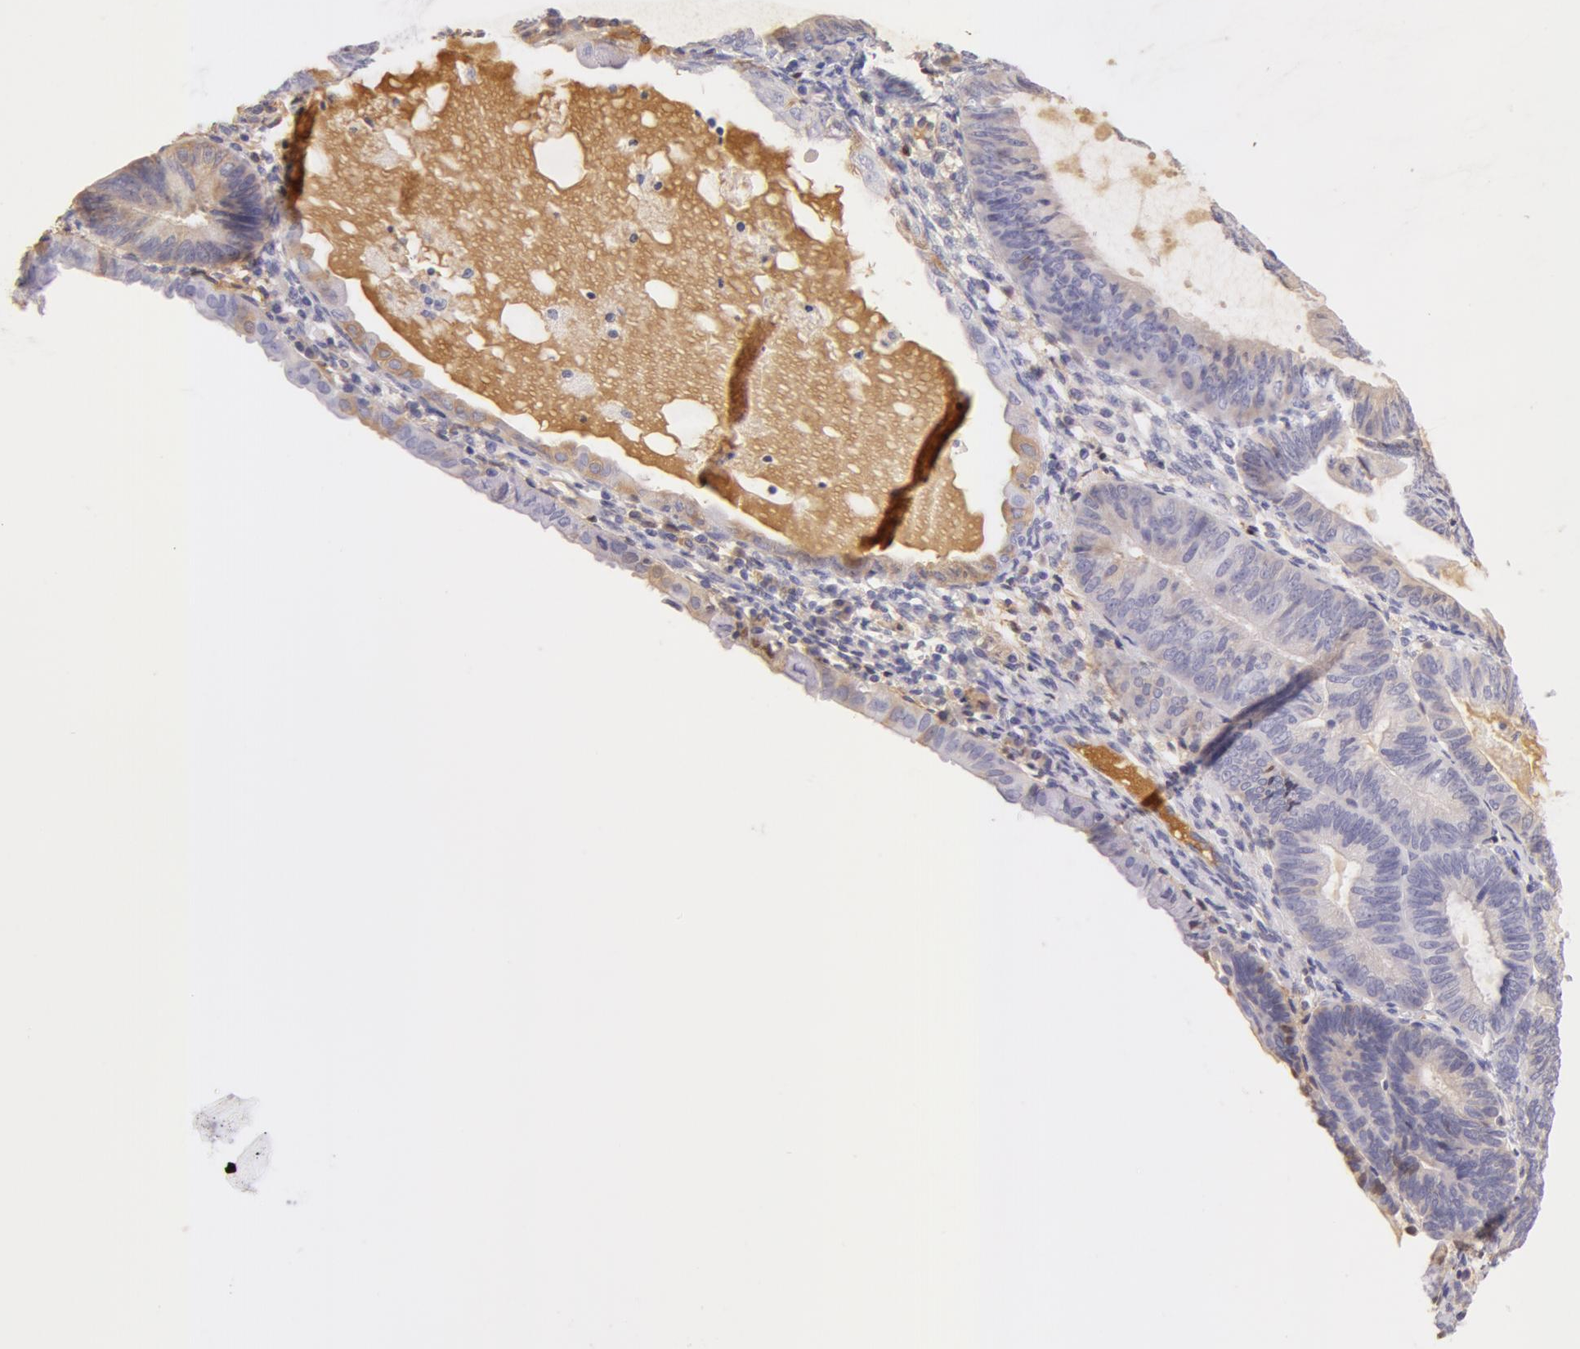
{"staining": {"intensity": "negative", "quantity": "none", "location": "none"}, "tissue": "endometrial cancer", "cell_type": "Tumor cells", "image_type": "cancer", "snomed": [{"axis": "morphology", "description": "Adenocarcinoma, NOS"}, {"axis": "topography", "description": "Endometrium"}], "caption": "Immunohistochemistry of adenocarcinoma (endometrial) demonstrates no positivity in tumor cells. (DAB immunohistochemistry (IHC) with hematoxylin counter stain).", "gene": "AHSG", "patient": {"sex": "female", "age": 63}}